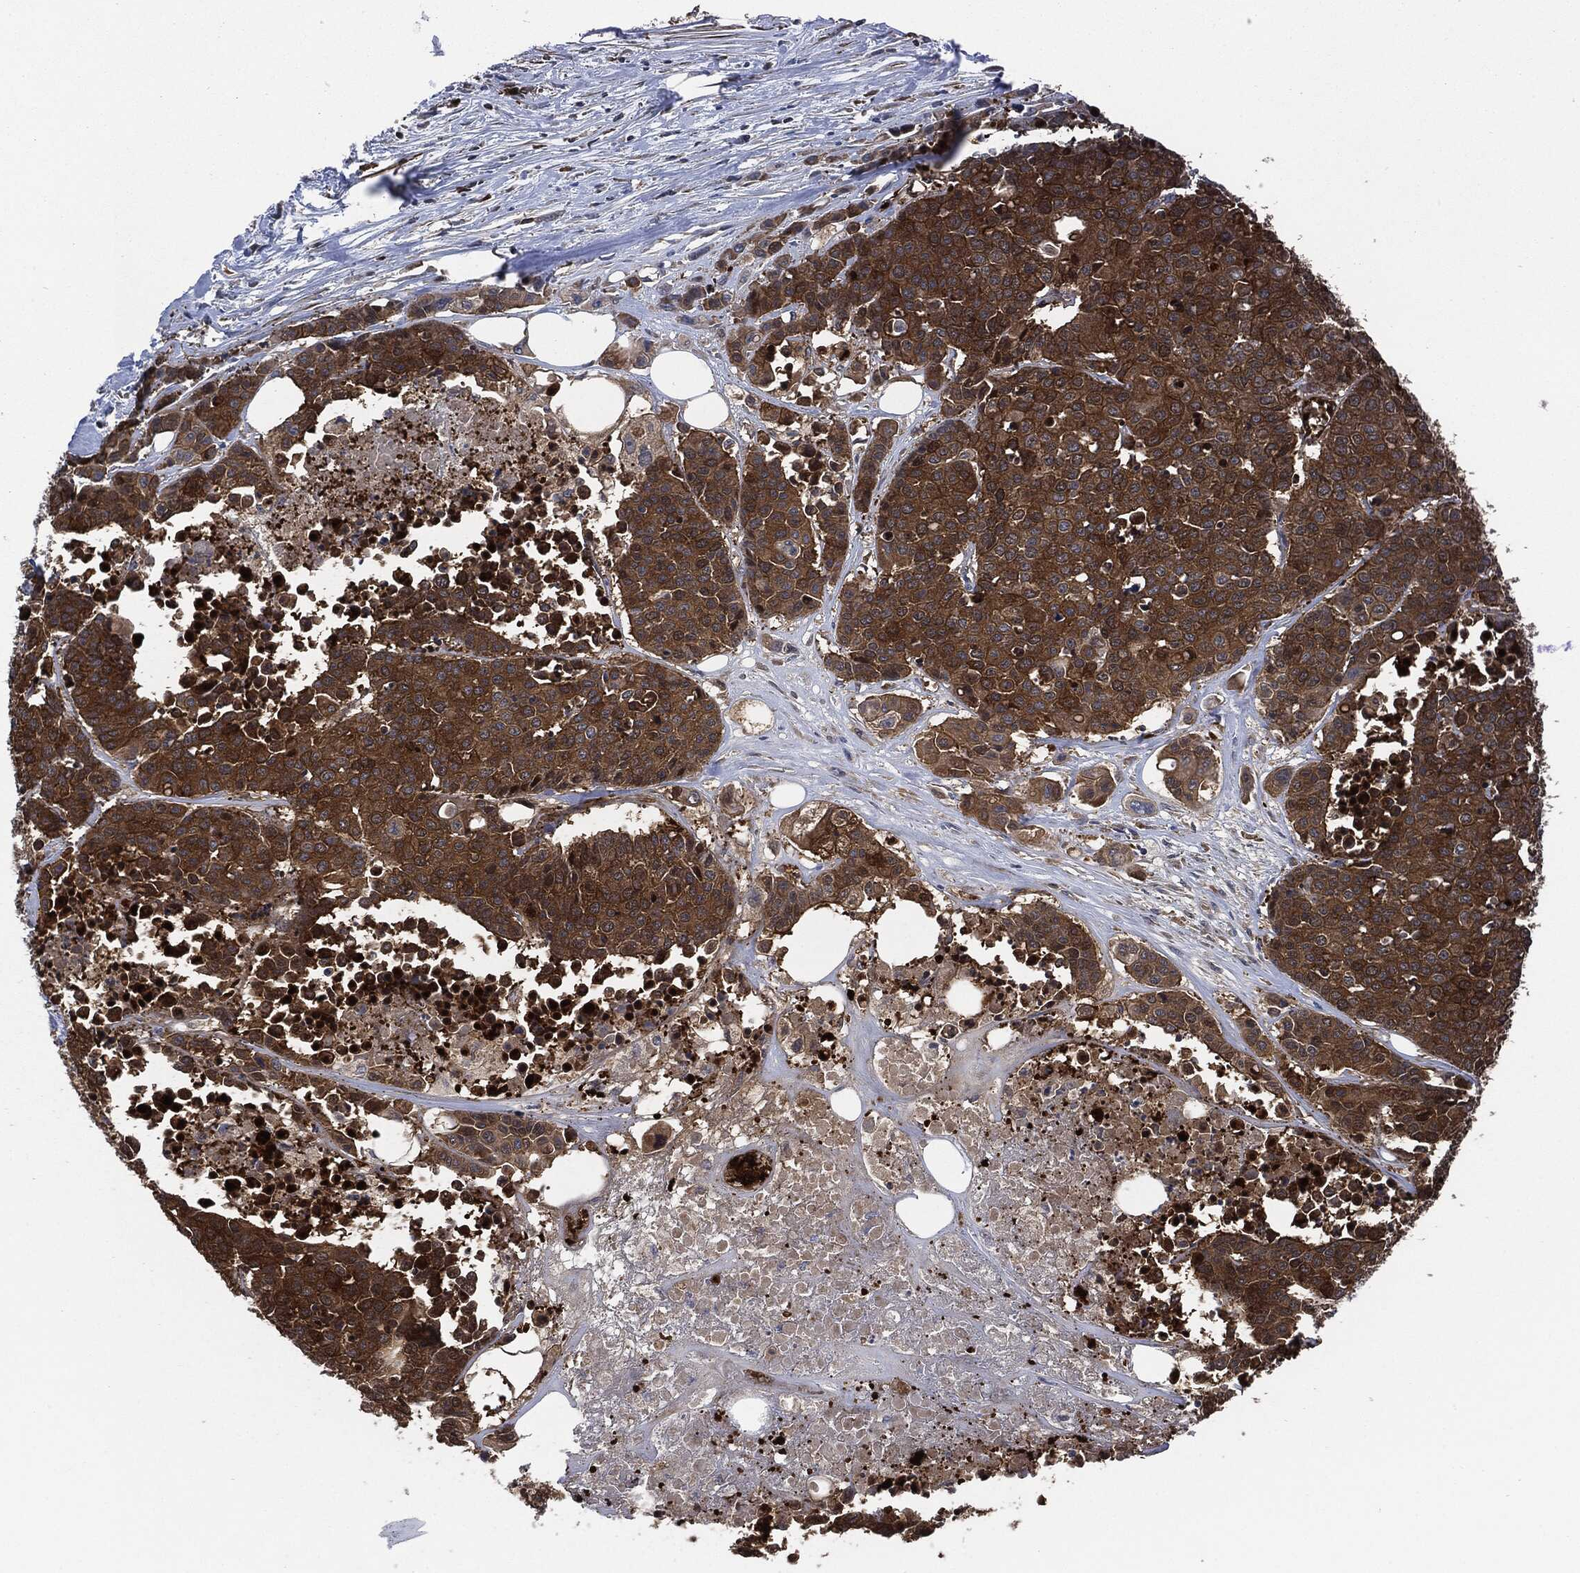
{"staining": {"intensity": "strong", "quantity": ">75%", "location": "cytoplasmic/membranous"}, "tissue": "carcinoid", "cell_type": "Tumor cells", "image_type": "cancer", "snomed": [{"axis": "morphology", "description": "Carcinoid, malignant, NOS"}, {"axis": "topography", "description": "Colon"}], "caption": "Brown immunohistochemical staining in human malignant carcinoid exhibits strong cytoplasmic/membranous expression in approximately >75% of tumor cells. (IHC, brightfield microscopy, high magnification).", "gene": "PRDX2", "patient": {"sex": "male", "age": 81}}